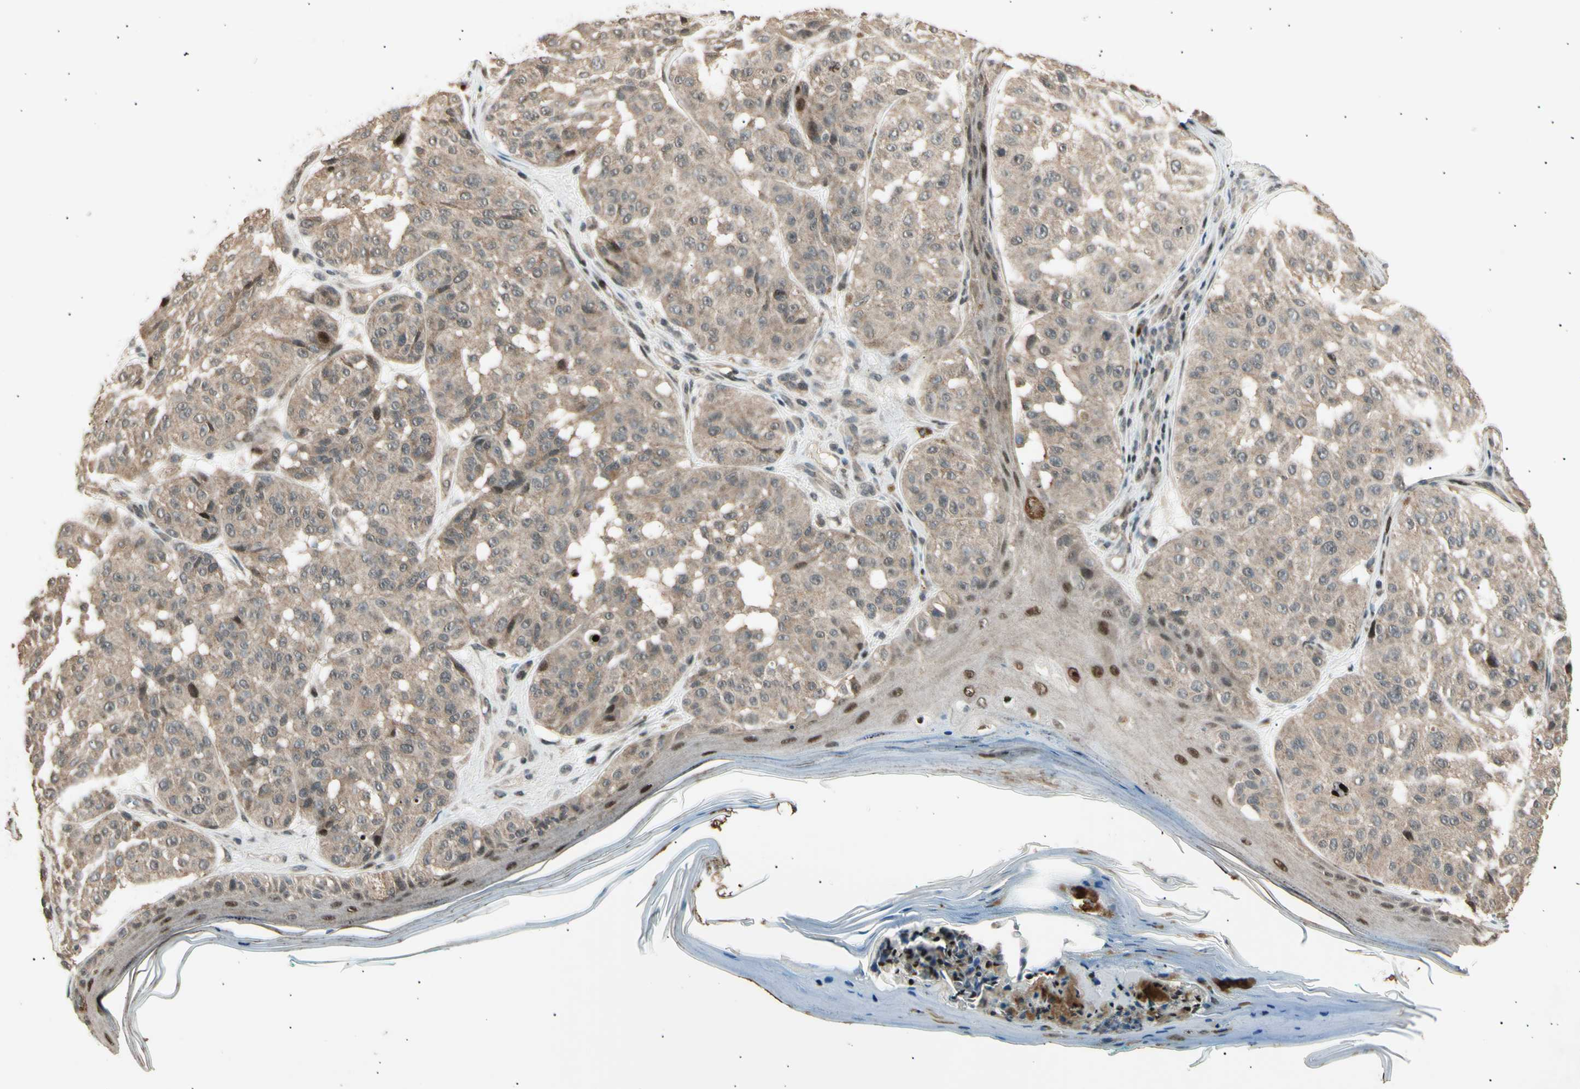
{"staining": {"intensity": "weak", "quantity": ">75%", "location": "cytoplasmic/membranous"}, "tissue": "melanoma", "cell_type": "Tumor cells", "image_type": "cancer", "snomed": [{"axis": "morphology", "description": "Malignant melanoma, NOS"}, {"axis": "topography", "description": "Skin"}], "caption": "A brown stain labels weak cytoplasmic/membranous positivity of a protein in melanoma tumor cells.", "gene": "NUAK2", "patient": {"sex": "female", "age": 46}}